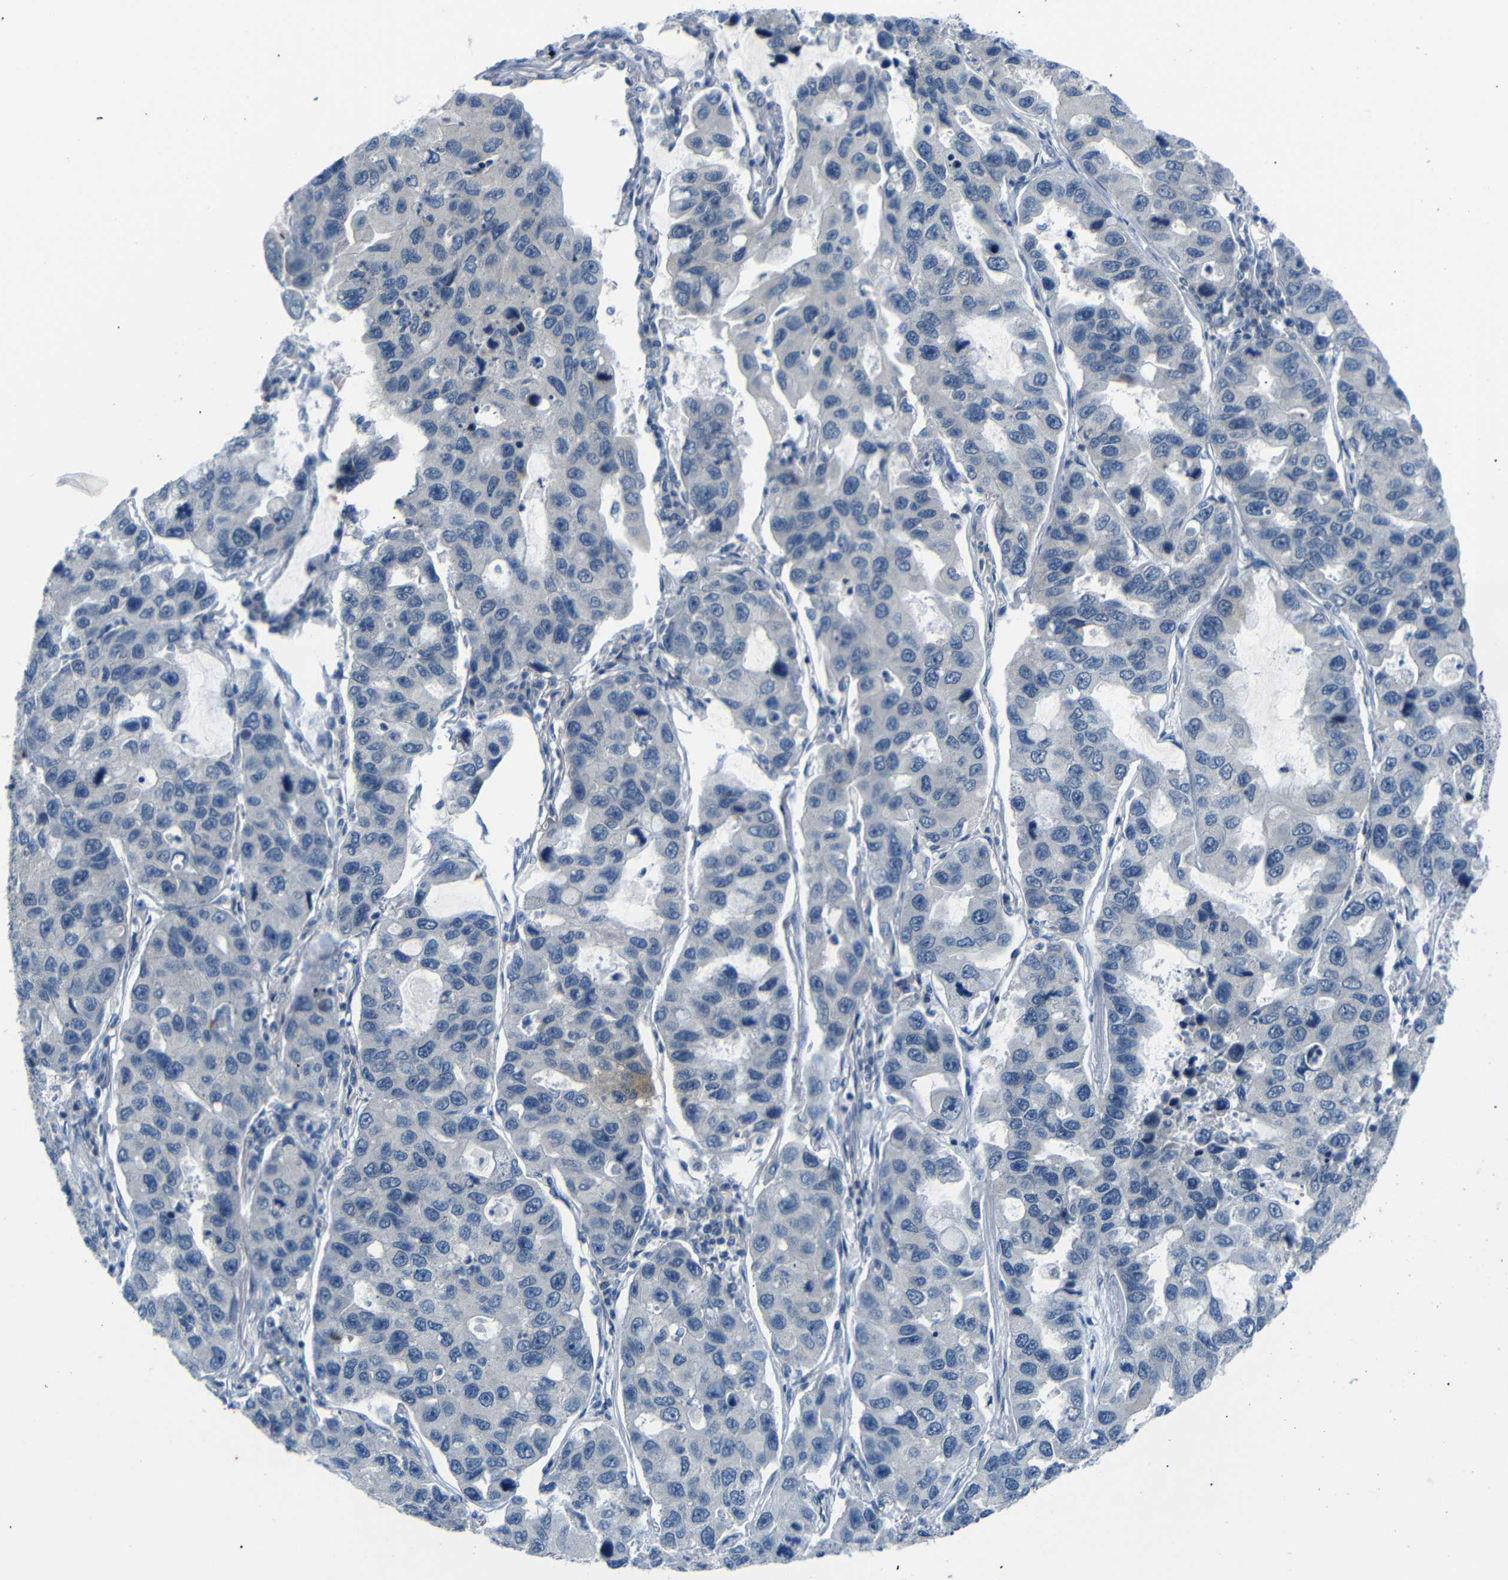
{"staining": {"intensity": "weak", "quantity": "25%-75%", "location": "cytoplasmic/membranous"}, "tissue": "lung cancer", "cell_type": "Tumor cells", "image_type": "cancer", "snomed": [{"axis": "morphology", "description": "Adenocarcinoma, NOS"}, {"axis": "topography", "description": "Lung"}], "caption": "This histopathology image exhibits immunohistochemistry (IHC) staining of lung adenocarcinoma, with low weak cytoplasmic/membranous positivity in approximately 25%-75% of tumor cells.", "gene": "ANK3", "patient": {"sex": "male", "age": 64}}